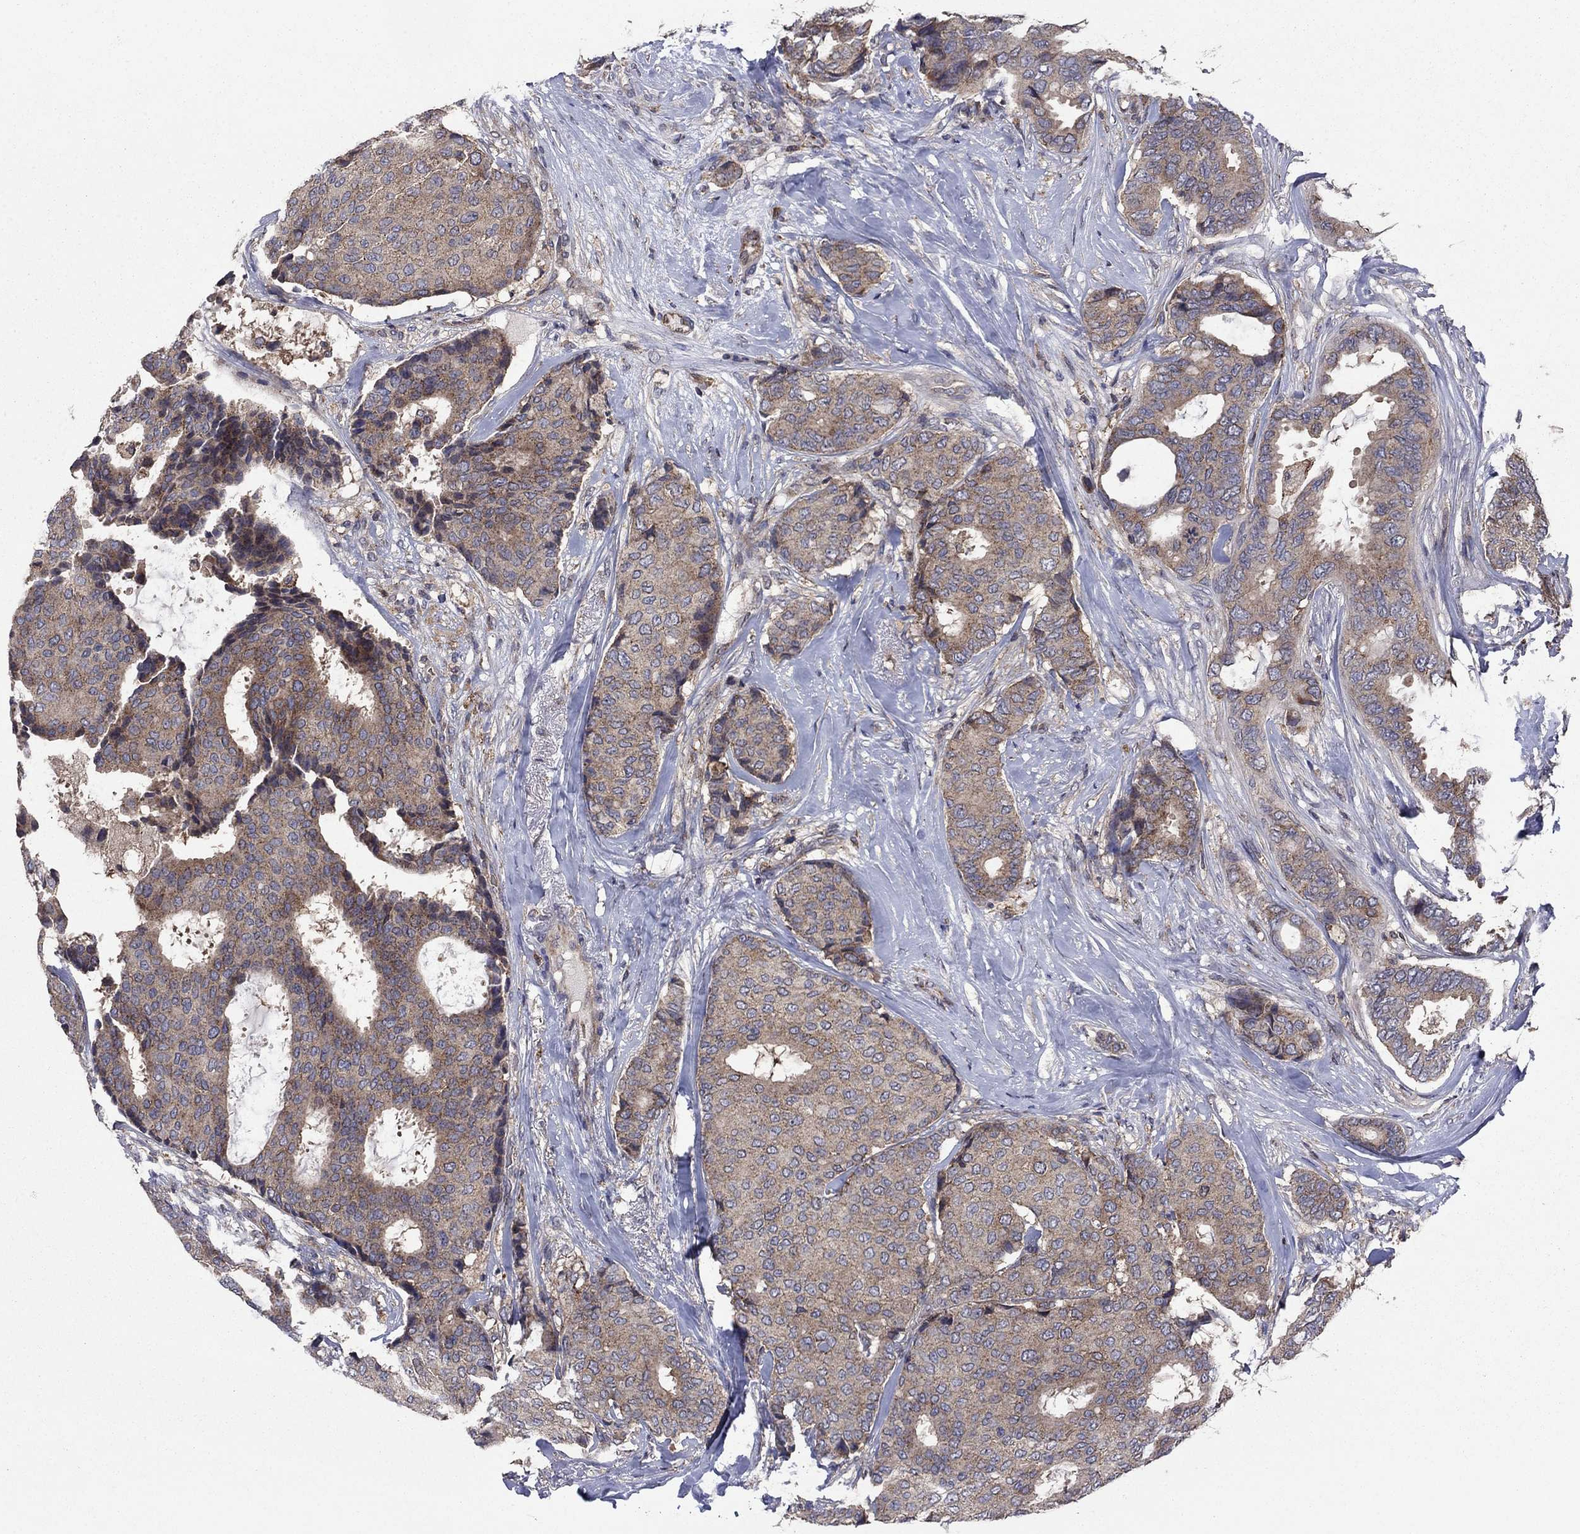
{"staining": {"intensity": "moderate", "quantity": "25%-75%", "location": "cytoplasmic/membranous"}, "tissue": "breast cancer", "cell_type": "Tumor cells", "image_type": "cancer", "snomed": [{"axis": "morphology", "description": "Duct carcinoma"}, {"axis": "topography", "description": "Breast"}], "caption": "About 25%-75% of tumor cells in human breast invasive ductal carcinoma demonstrate moderate cytoplasmic/membranous protein positivity as visualized by brown immunohistochemical staining.", "gene": "MEA1", "patient": {"sex": "female", "age": 75}}